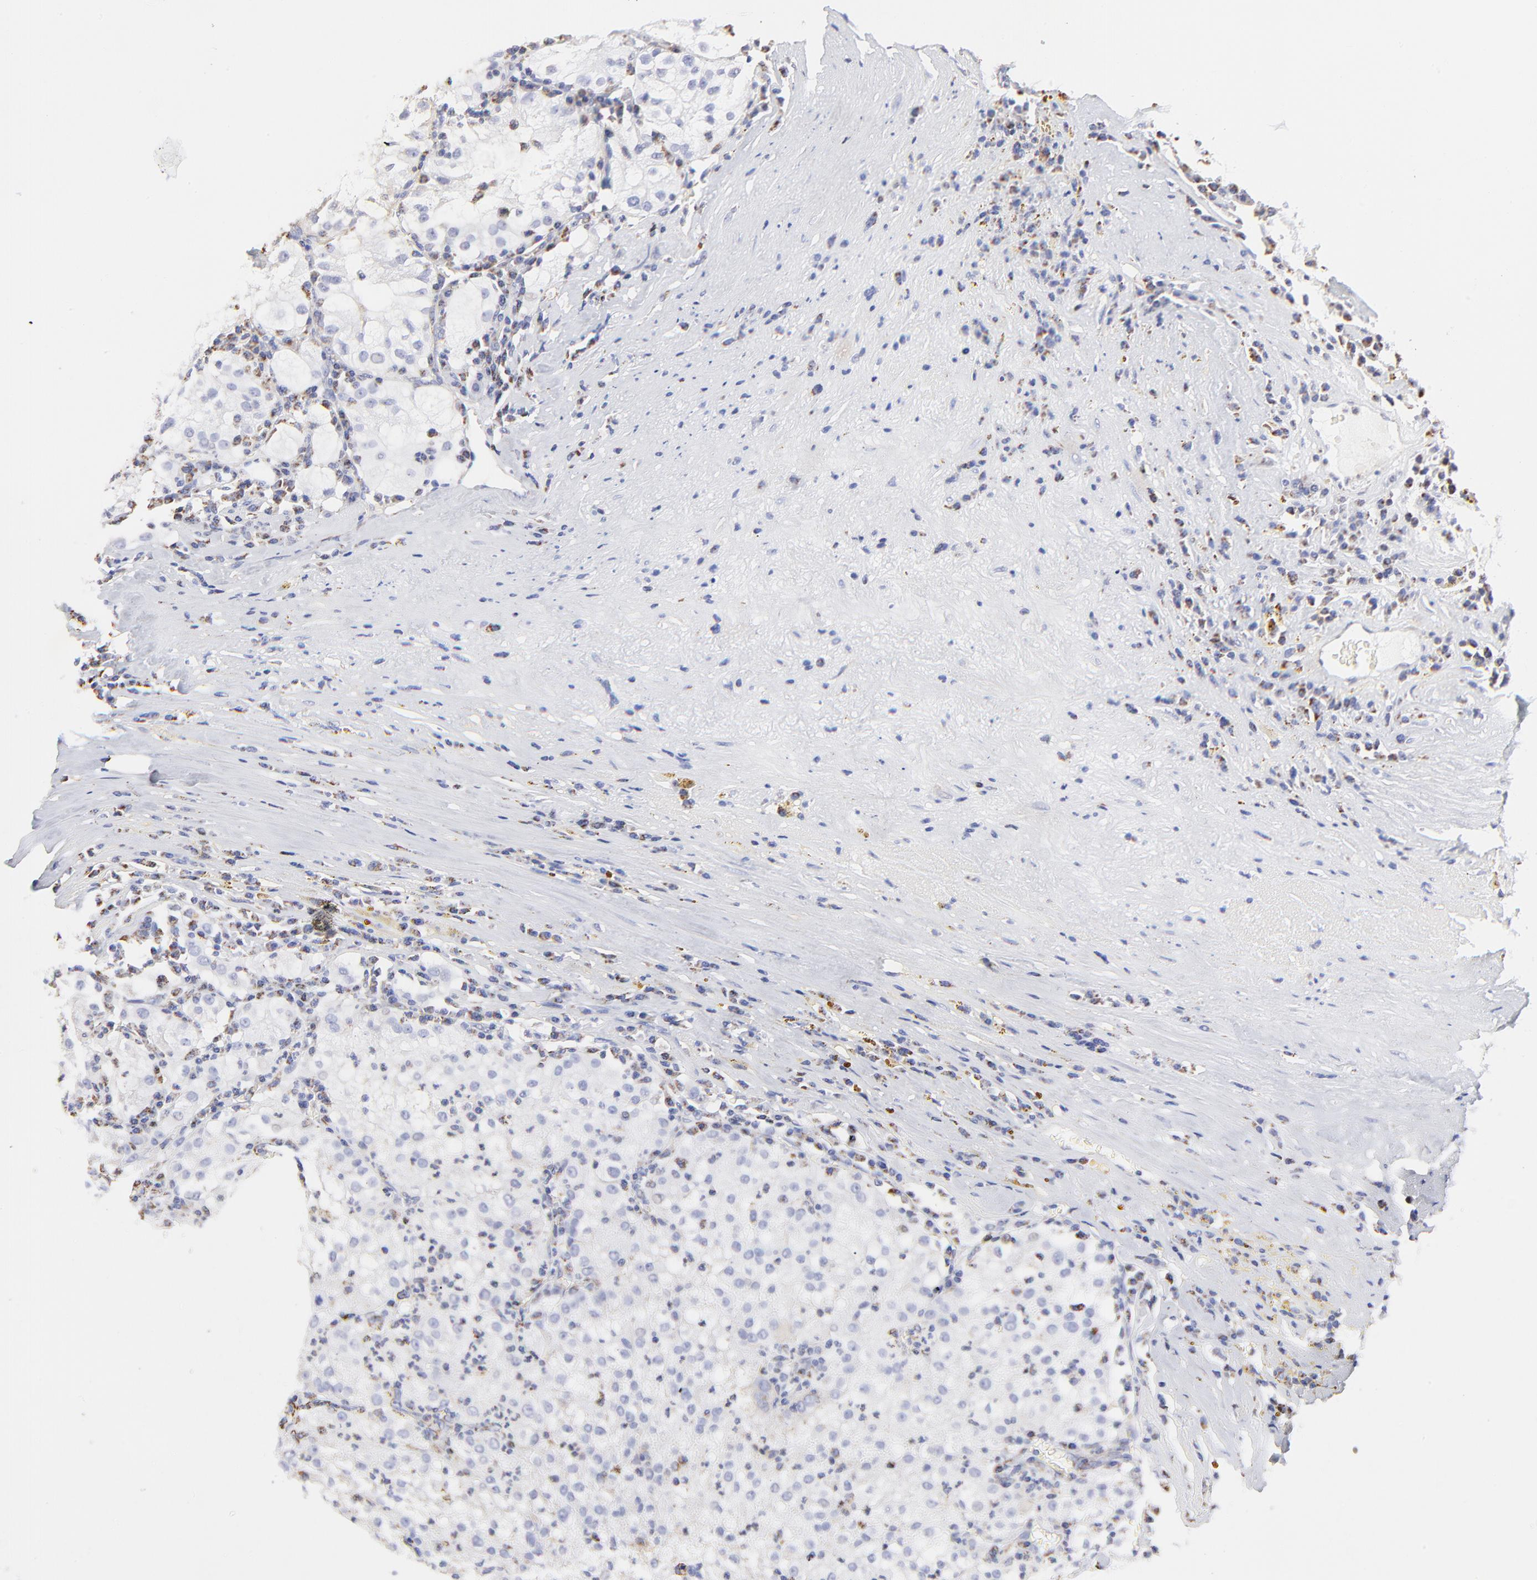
{"staining": {"intensity": "weak", "quantity": "<25%", "location": "cytoplasmic/membranous"}, "tissue": "renal cancer", "cell_type": "Tumor cells", "image_type": "cancer", "snomed": [{"axis": "morphology", "description": "Adenocarcinoma, NOS"}, {"axis": "topography", "description": "Kidney"}], "caption": "Tumor cells are negative for brown protein staining in renal cancer (adenocarcinoma).", "gene": "COX4I1", "patient": {"sex": "male", "age": 59}}